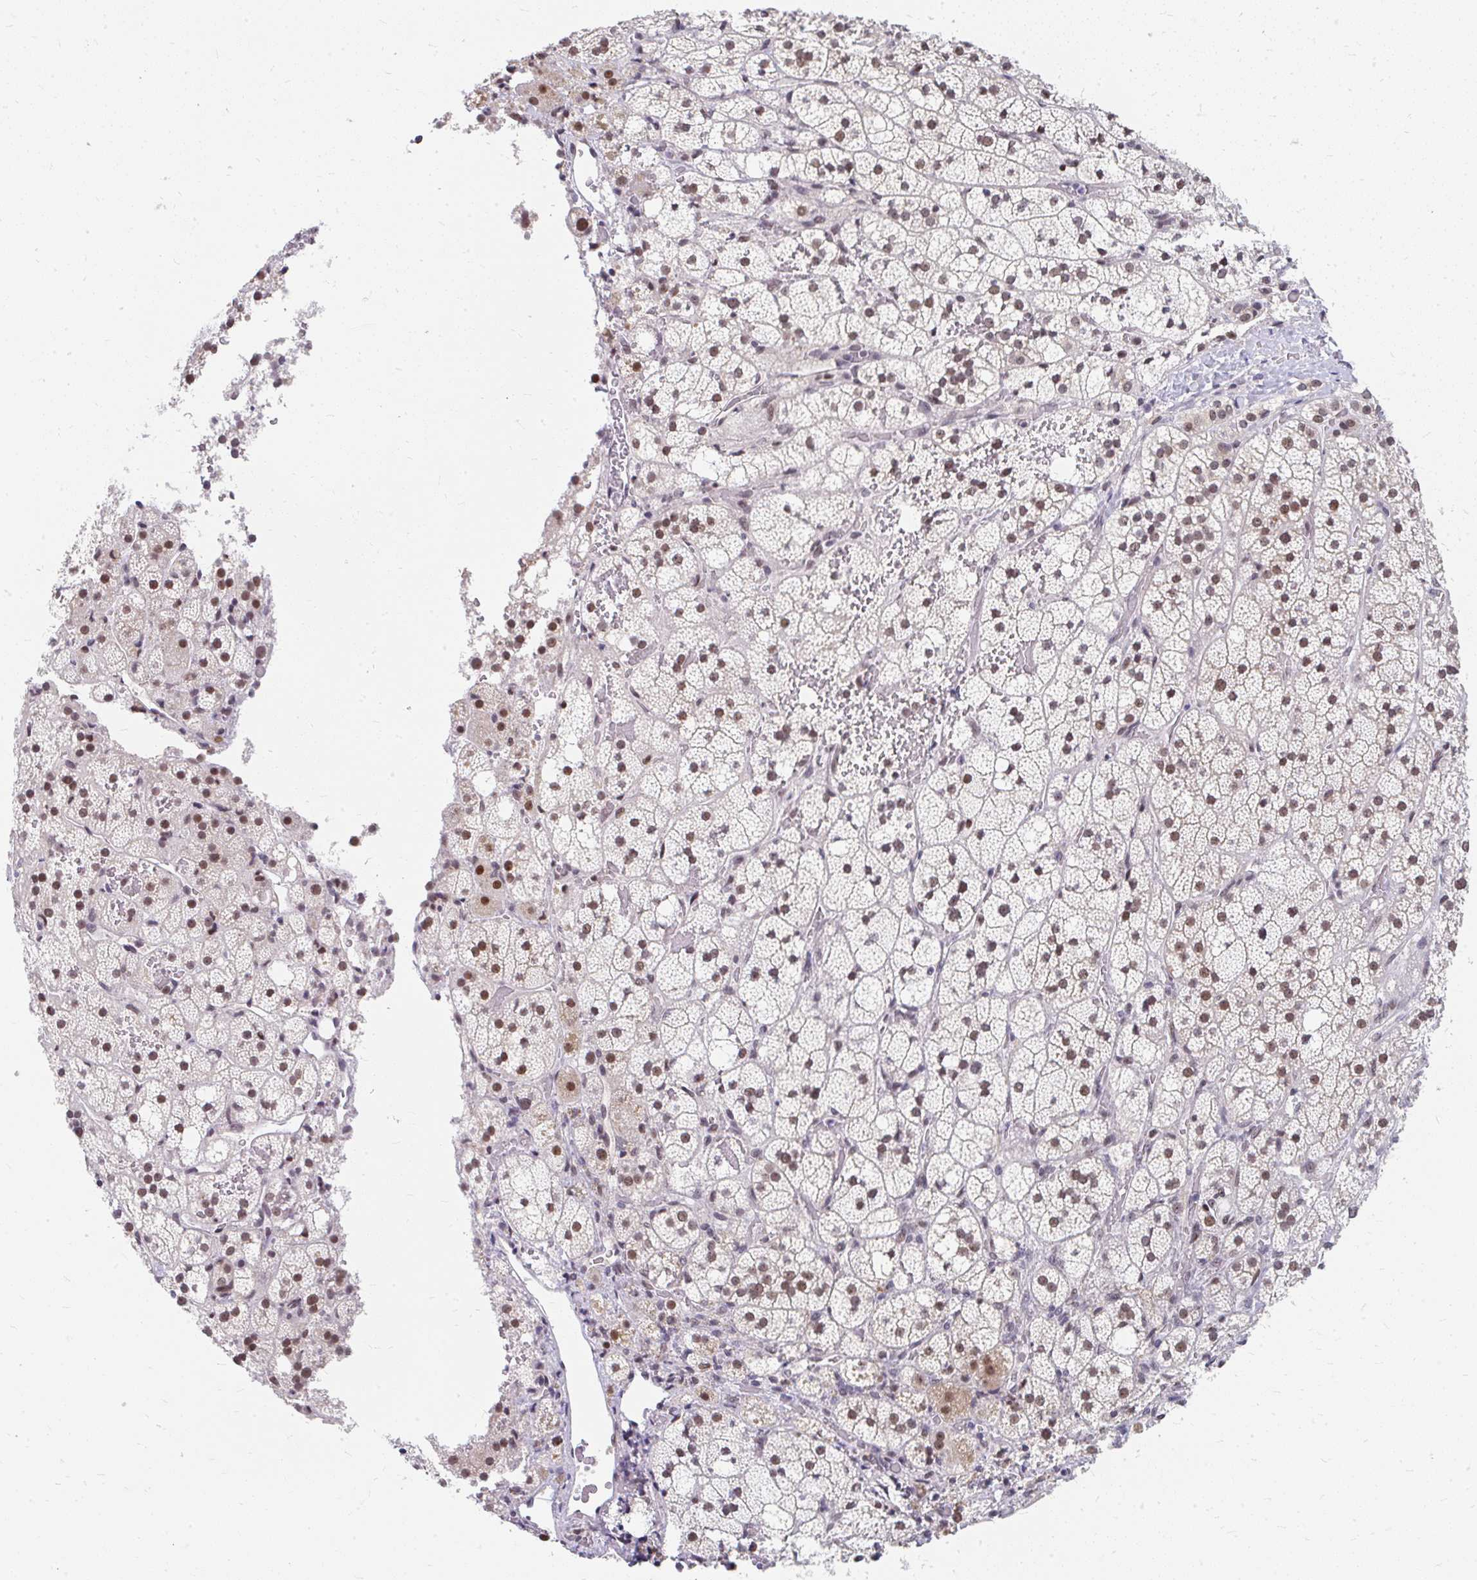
{"staining": {"intensity": "moderate", "quantity": ">75%", "location": "cytoplasmic/membranous,nuclear"}, "tissue": "adrenal gland", "cell_type": "Glandular cells", "image_type": "normal", "snomed": [{"axis": "morphology", "description": "Normal tissue, NOS"}, {"axis": "topography", "description": "Adrenal gland"}], "caption": "DAB (3,3'-diaminobenzidine) immunohistochemical staining of benign adrenal gland shows moderate cytoplasmic/membranous,nuclear protein staining in approximately >75% of glandular cells.", "gene": "GTF2H1", "patient": {"sex": "male", "age": 53}}